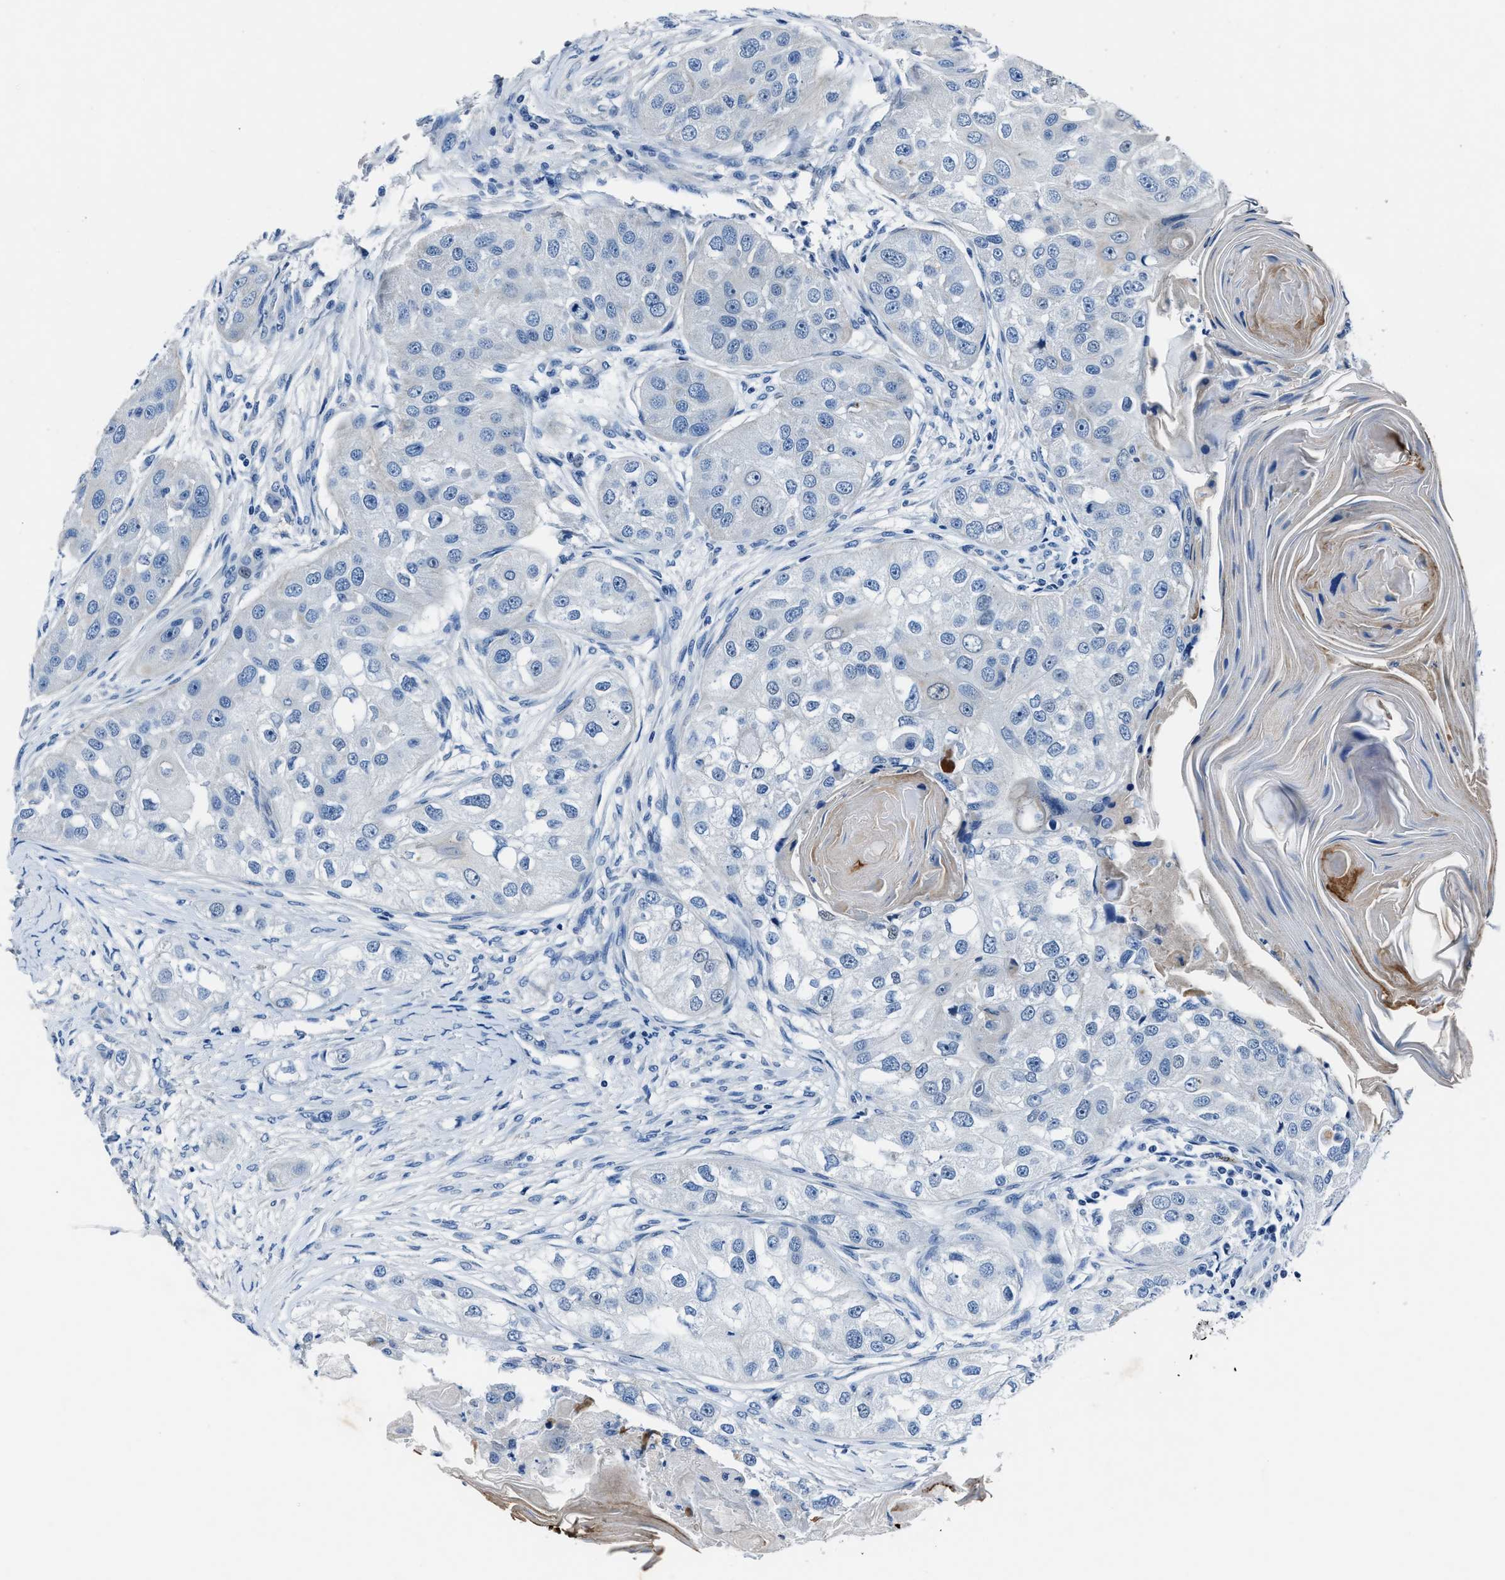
{"staining": {"intensity": "negative", "quantity": "none", "location": "none"}, "tissue": "head and neck cancer", "cell_type": "Tumor cells", "image_type": "cancer", "snomed": [{"axis": "morphology", "description": "Normal tissue, NOS"}, {"axis": "morphology", "description": "Squamous cell carcinoma, NOS"}, {"axis": "topography", "description": "Skeletal muscle"}, {"axis": "topography", "description": "Head-Neck"}], "caption": "Protein analysis of head and neck cancer (squamous cell carcinoma) displays no significant staining in tumor cells. The staining is performed using DAB (3,3'-diaminobenzidine) brown chromogen with nuclei counter-stained in using hematoxylin.", "gene": "NACAD", "patient": {"sex": "male", "age": 51}}